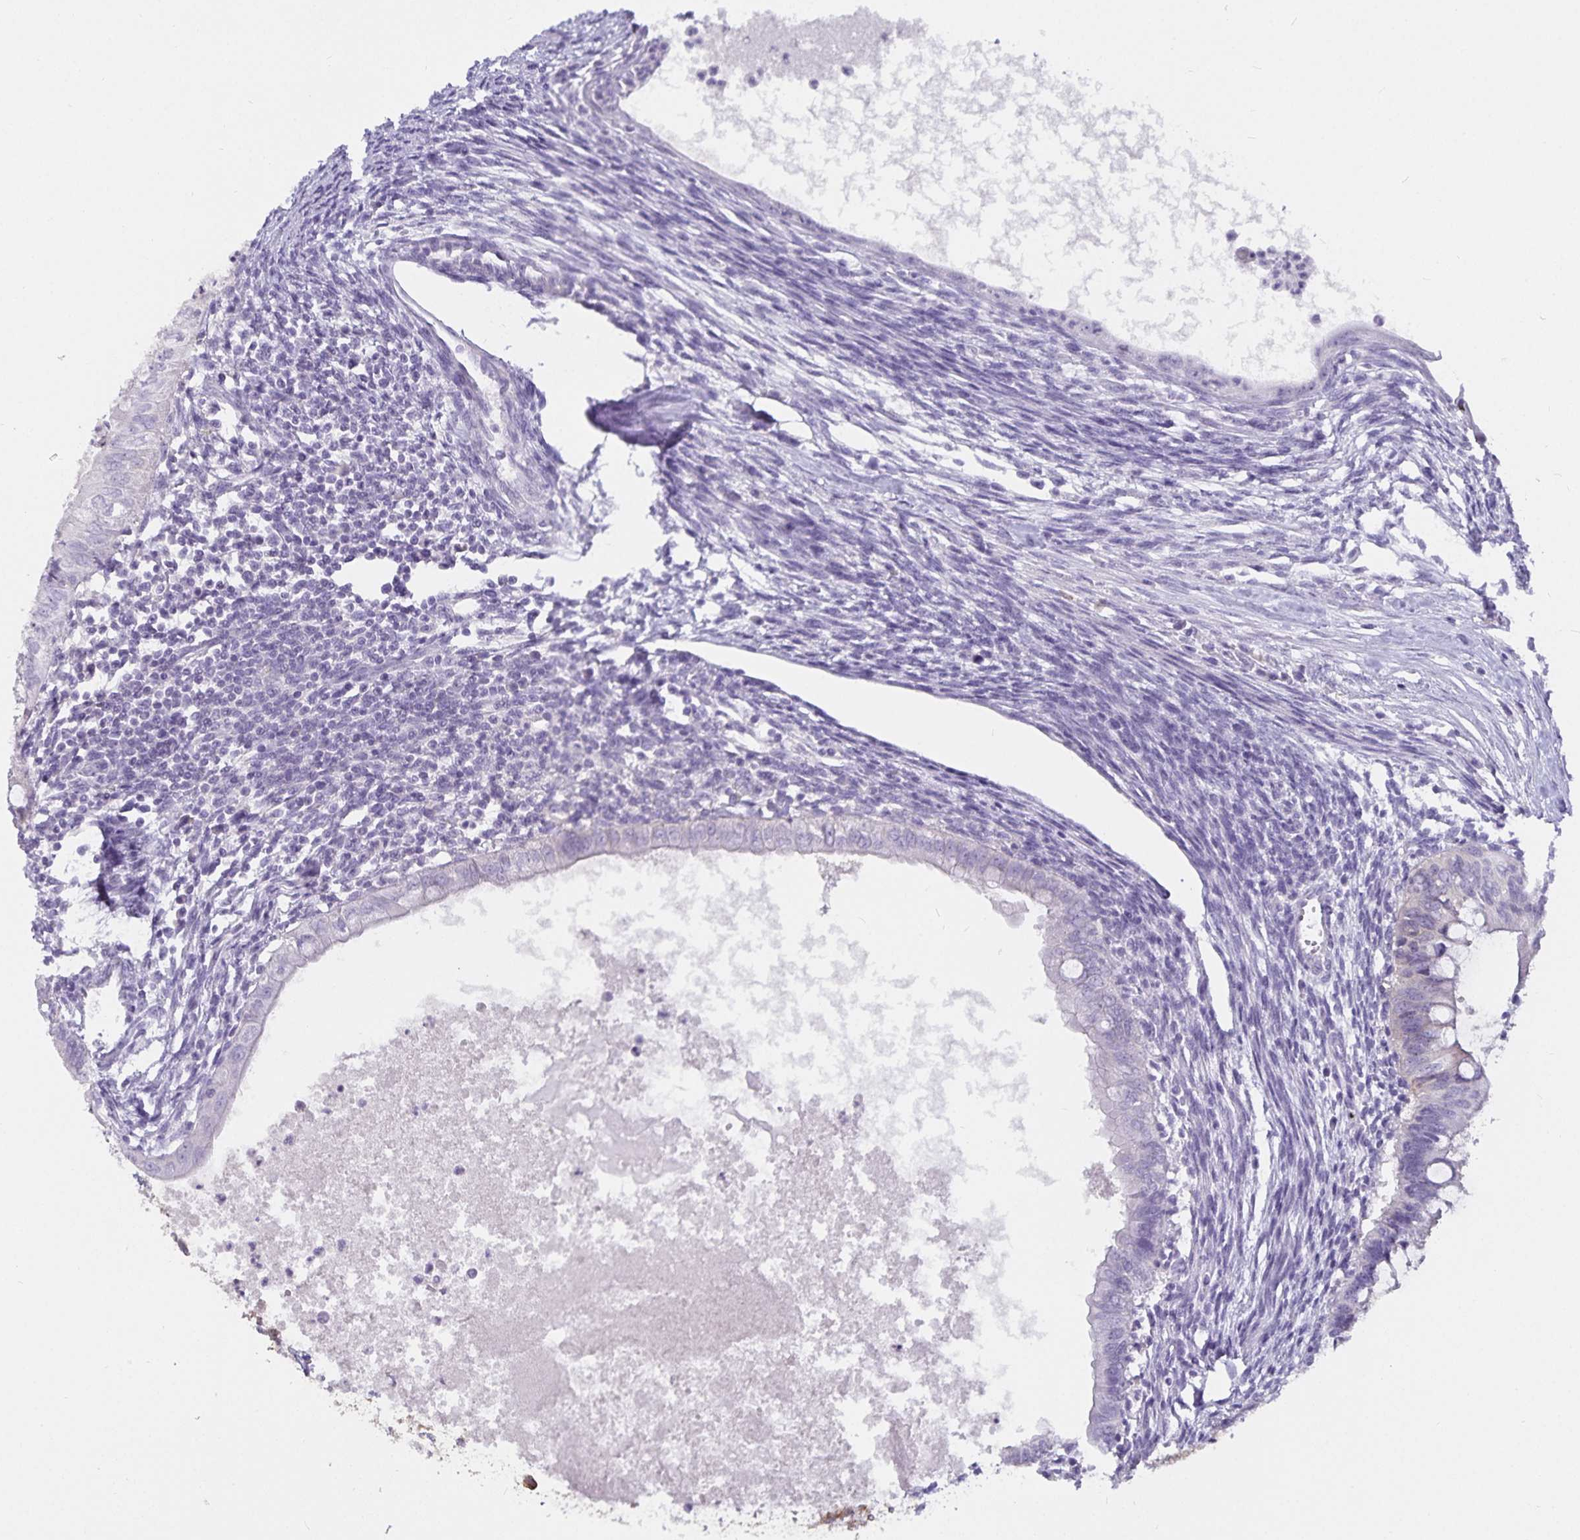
{"staining": {"intensity": "negative", "quantity": "none", "location": "none"}, "tissue": "testis cancer", "cell_type": "Tumor cells", "image_type": "cancer", "snomed": [{"axis": "morphology", "description": "Carcinoma, Embryonal, NOS"}, {"axis": "topography", "description": "Testis"}], "caption": "High power microscopy image of an IHC micrograph of embryonal carcinoma (testis), revealing no significant positivity in tumor cells.", "gene": "CA12", "patient": {"sex": "male", "age": 37}}